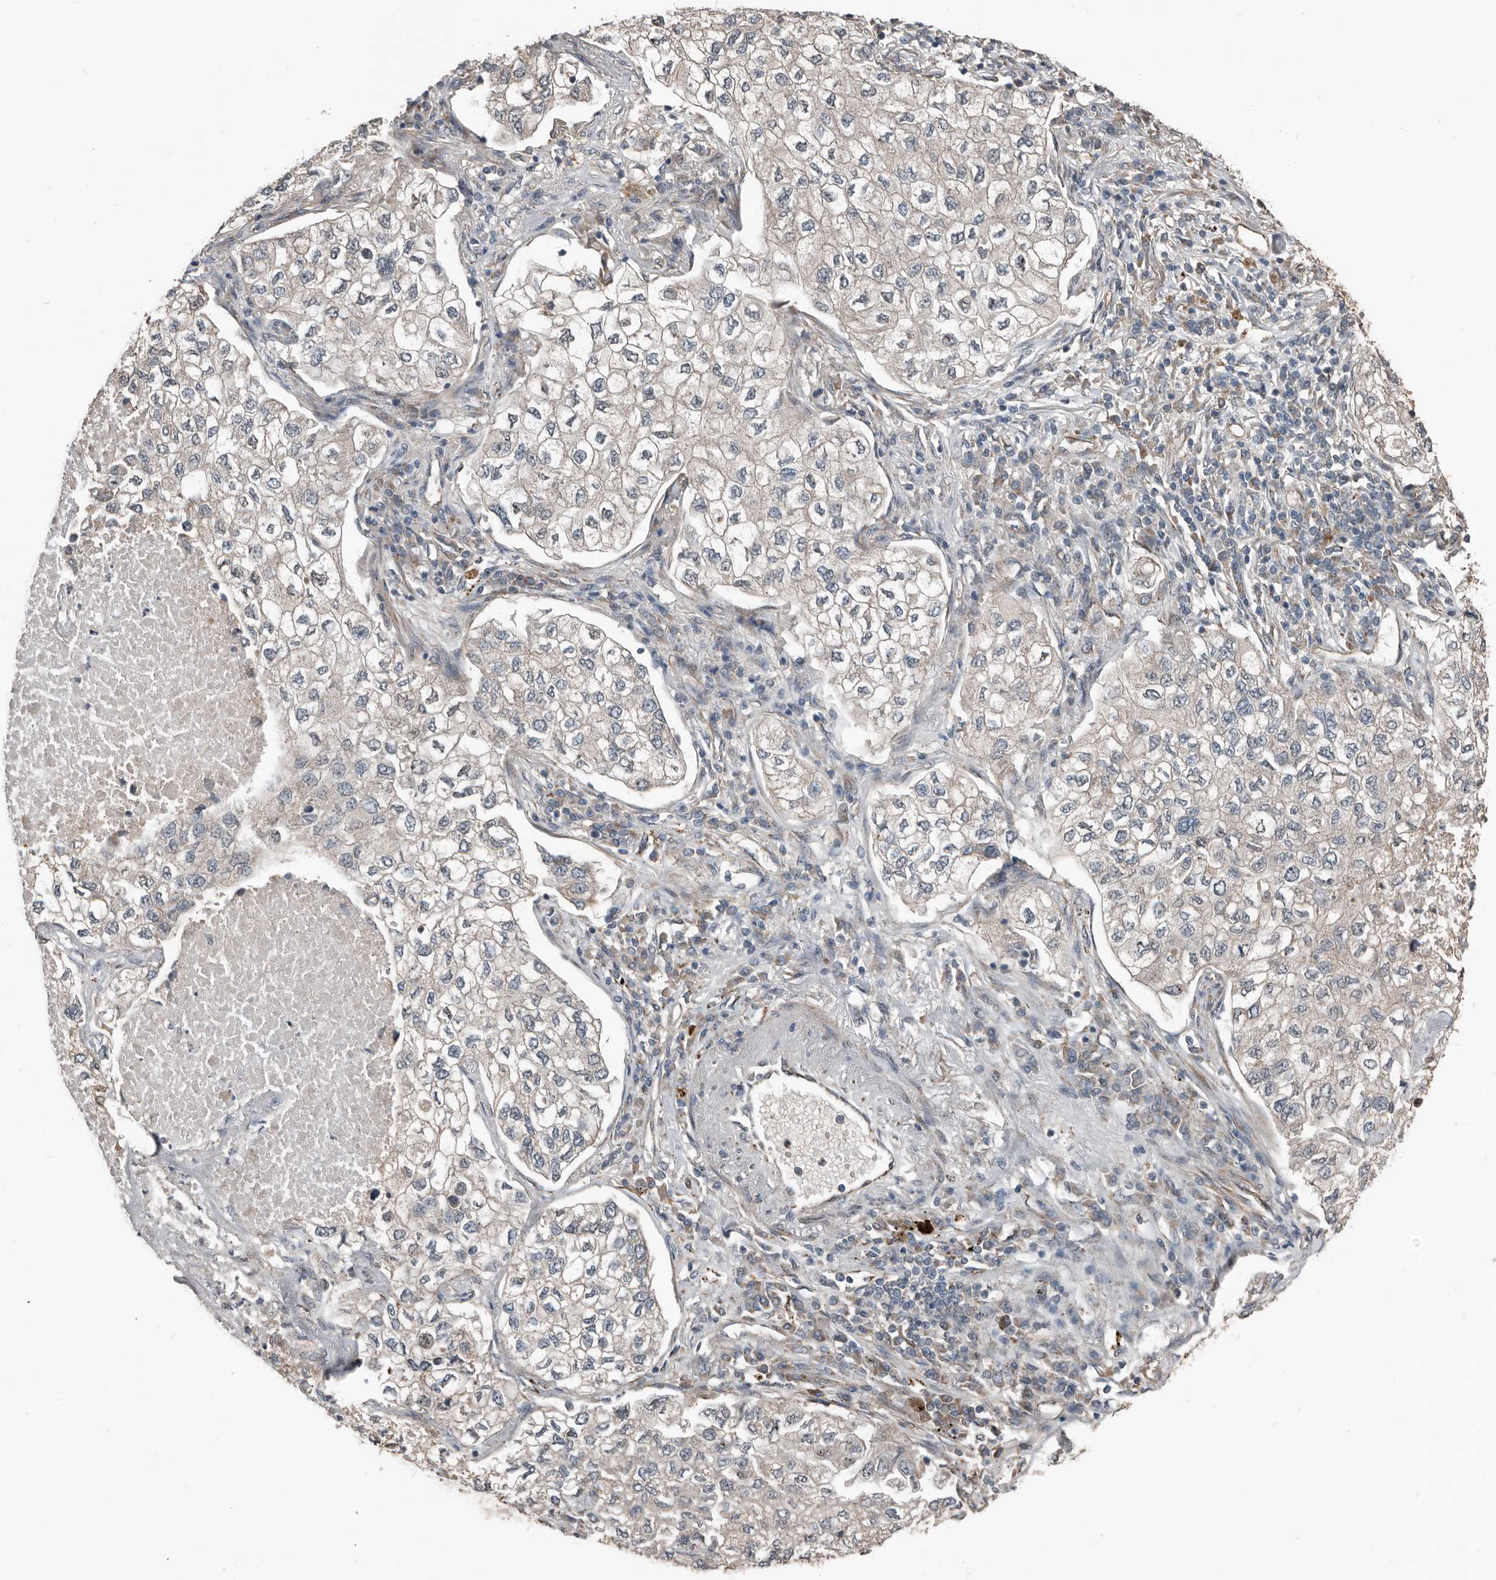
{"staining": {"intensity": "weak", "quantity": "25%-75%", "location": "cytoplasmic/membranous"}, "tissue": "lung cancer", "cell_type": "Tumor cells", "image_type": "cancer", "snomed": [{"axis": "morphology", "description": "Adenocarcinoma, NOS"}, {"axis": "topography", "description": "Lung"}], "caption": "Tumor cells display low levels of weak cytoplasmic/membranous expression in approximately 25%-75% of cells in lung adenocarcinoma. The staining was performed using DAB to visualize the protein expression in brown, while the nuclei were stained in blue with hematoxylin (Magnification: 20x).", "gene": "YOD1", "patient": {"sex": "male", "age": 63}}